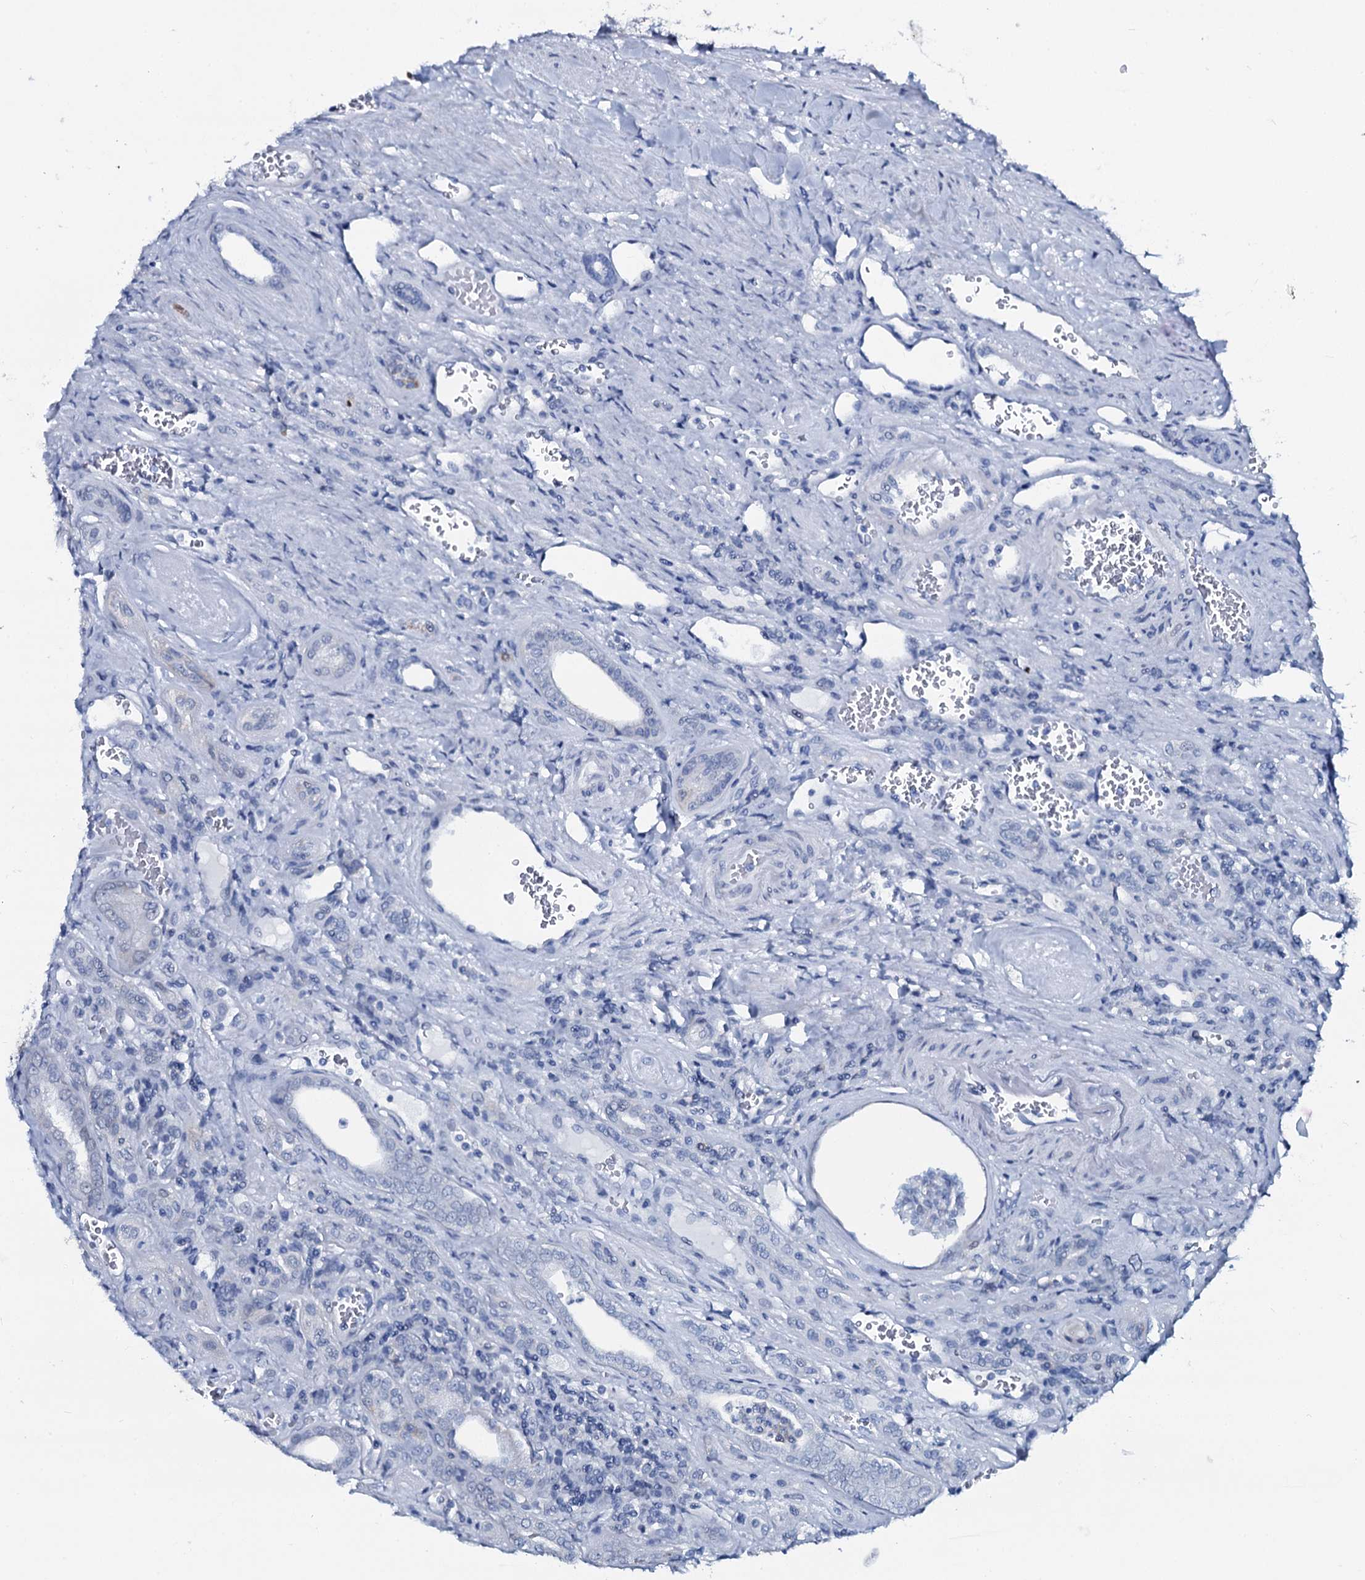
{"staining": {"intensity": "negative", "quantity": "none", "location": "none"}, "tissue": "kidney", "cell_type": "Cells in glomeruli", "image_type": "normal", "snomed": [{"axis": "morphology", "description": "Normal tissue, NOS"}, {"axis": "morphology", "description": "Adenocarcinoma, NOS"}, {"axis": "topography", "description": "Kidney"}], "caption": "This is an immunohistochemistry image of unremarkable human kidney. There is no expression in cells in glomeruli.", "gene": "SLC4A7", "patient": {"sex": "female", "age": 68}}